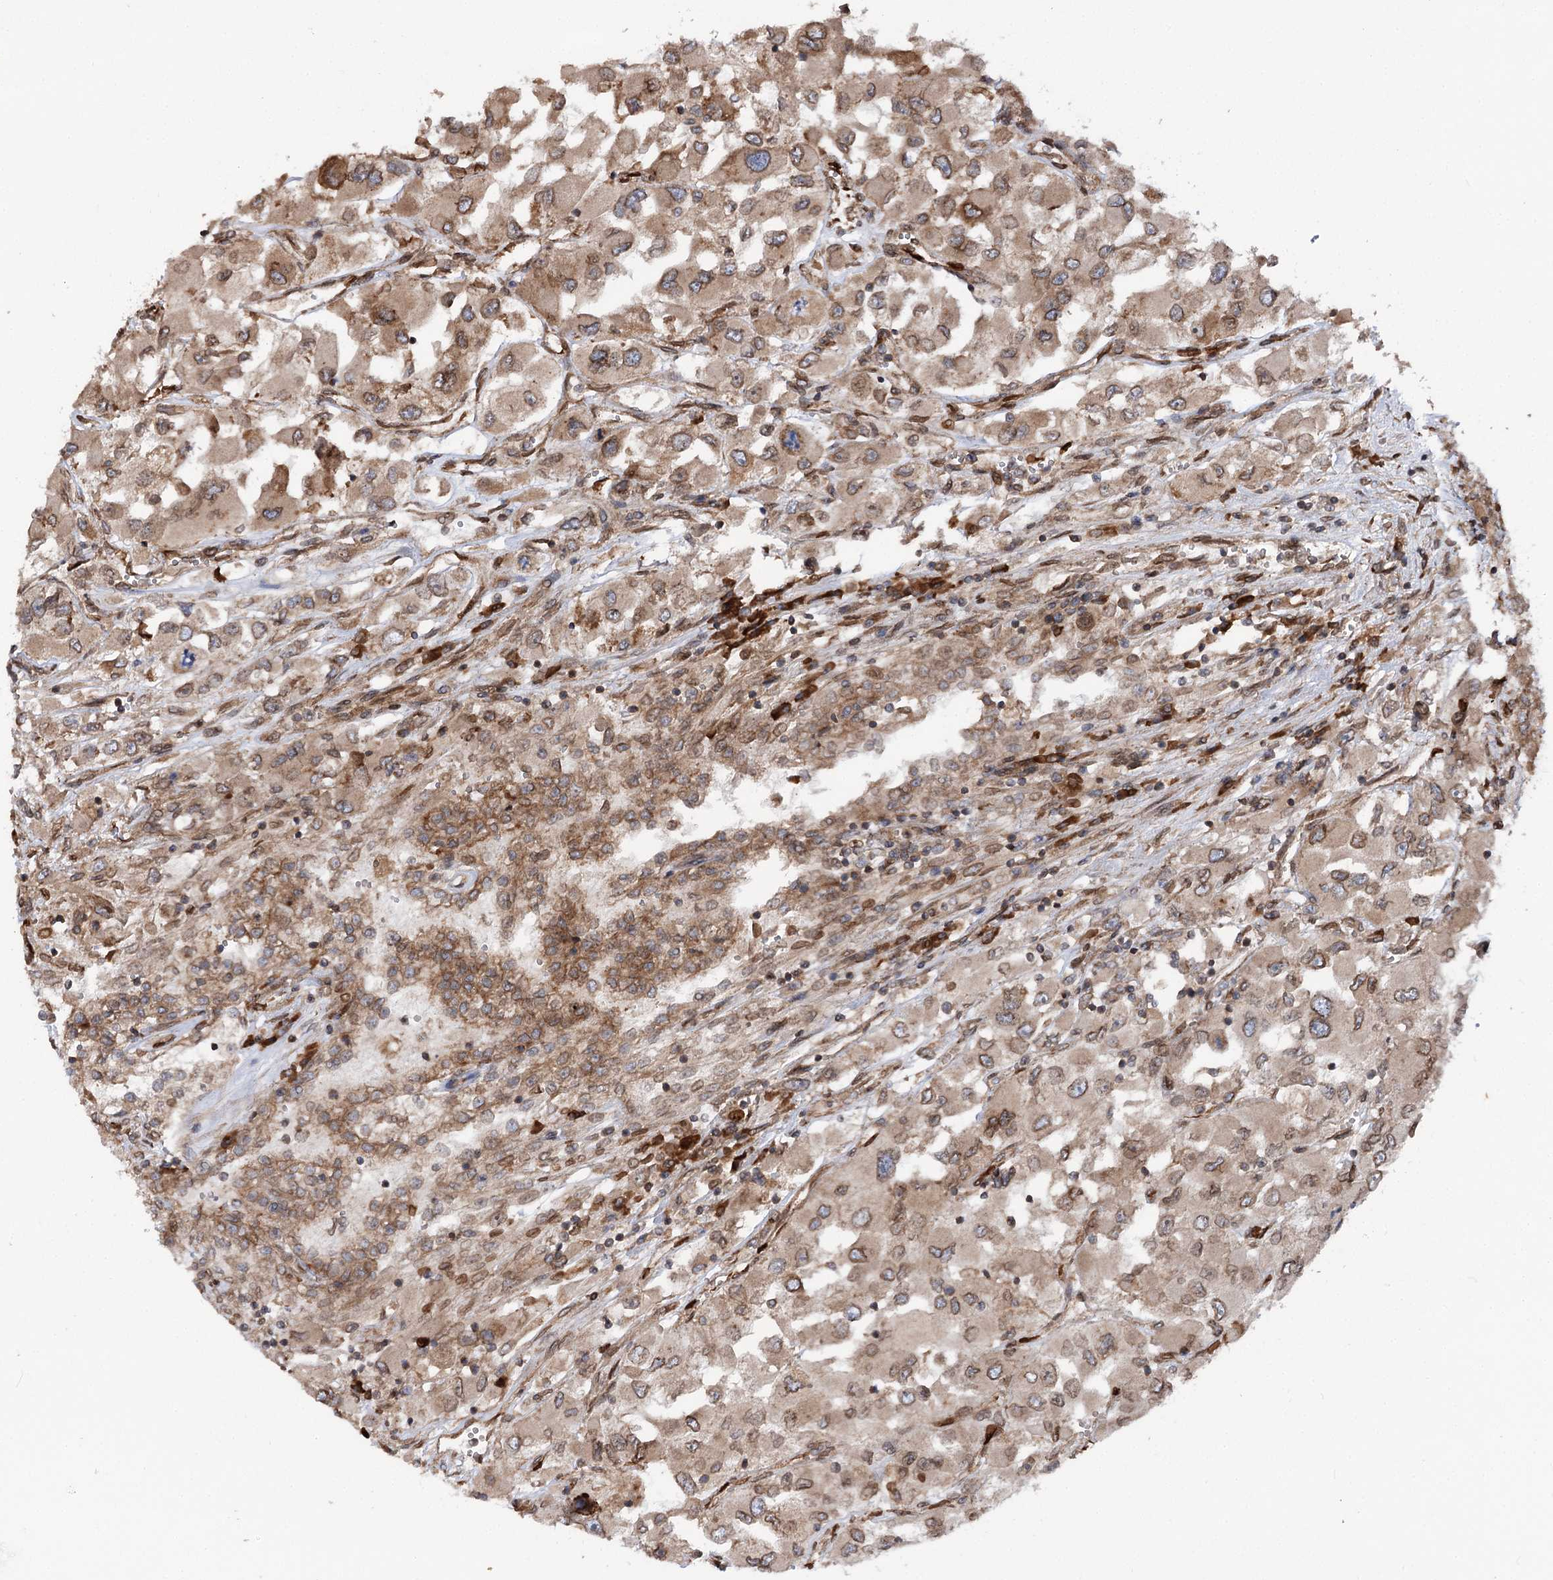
{"staining": {"intensity": "moderate", "quantity": ">75%", "location": "cytoplasmic/membranous,nuclear"}, "tissue": "renal cancer", "cell_type": "Tumor cells", "image_type": "cancer", "snomed": [{"axis": "morphology", "description": "Adenocarcinoma, NOS"}, {"axis": "topography", "description": "Kidney"}], "caption": "Renal cancer (adenocarcinoma) was stained to show a protein in brown. There is medium levels of moderate cytoplasmic/membranous and nuclear positivity in approximately >75% of tumor cells.", "gene": "FGFR1OP2", "patient": {"sex": "female", "age": 52}}